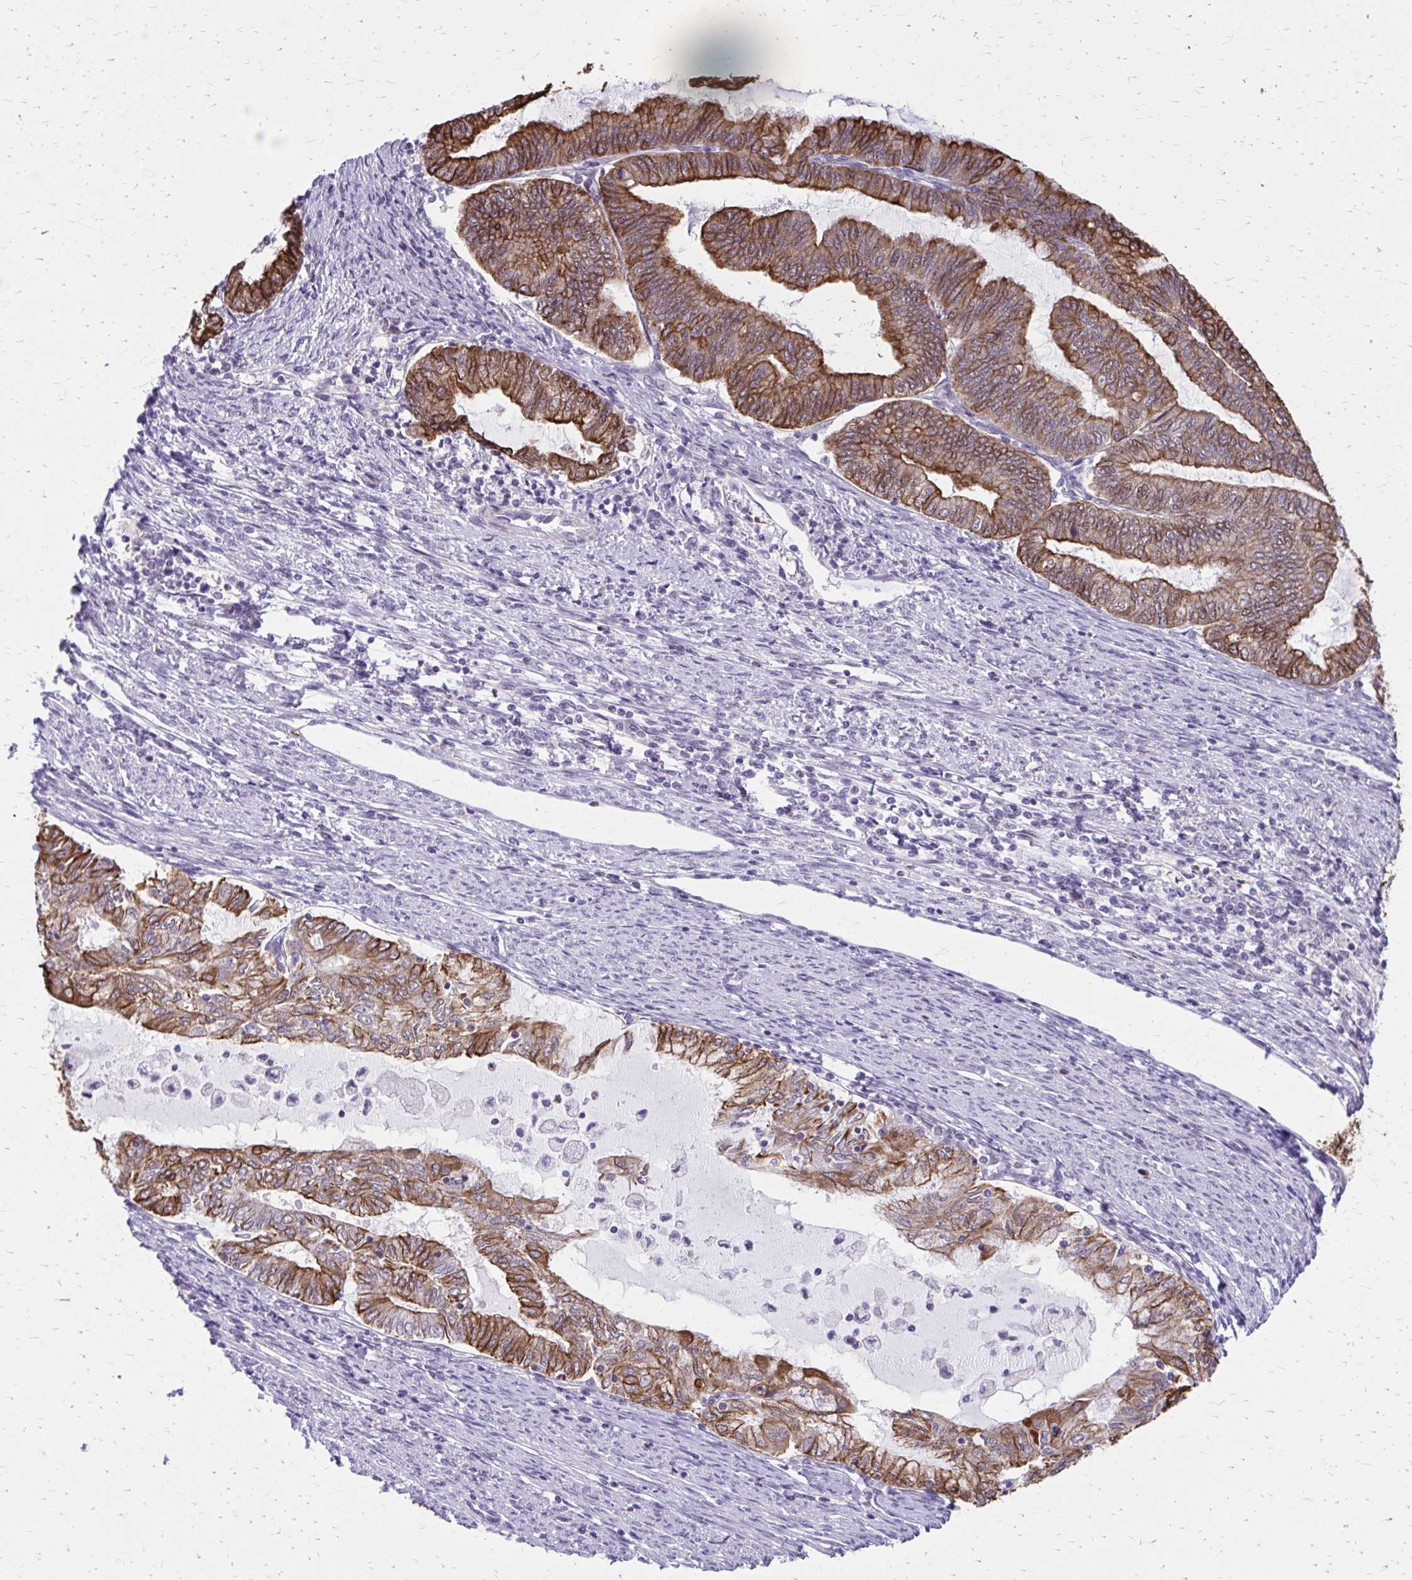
{"staining": {"intensity": "strong", "quantity": ">75%", "location": "cytoplasmic/membranous,nuclear"}, "tissue": "endometrial cancer", "cell_type": "Tumor cells", "image_type": "cancer", "snomed": [{"axis": "morphology", "description": "Adenocarcinoma, NOS"}, {"axis": "topography", "description": "Endometrium"}], "caption": "Immunohistochemistry (IHC) image of human adenocarcinoma (endometrial) stained for a protein (brown), which exhibits high levels of strong cytoplasmic/membranous and nuclear staining in about >75% of tumor cells.", "gene": "ANKRD30B", "patient": {"sex": "female", "age": 79}}